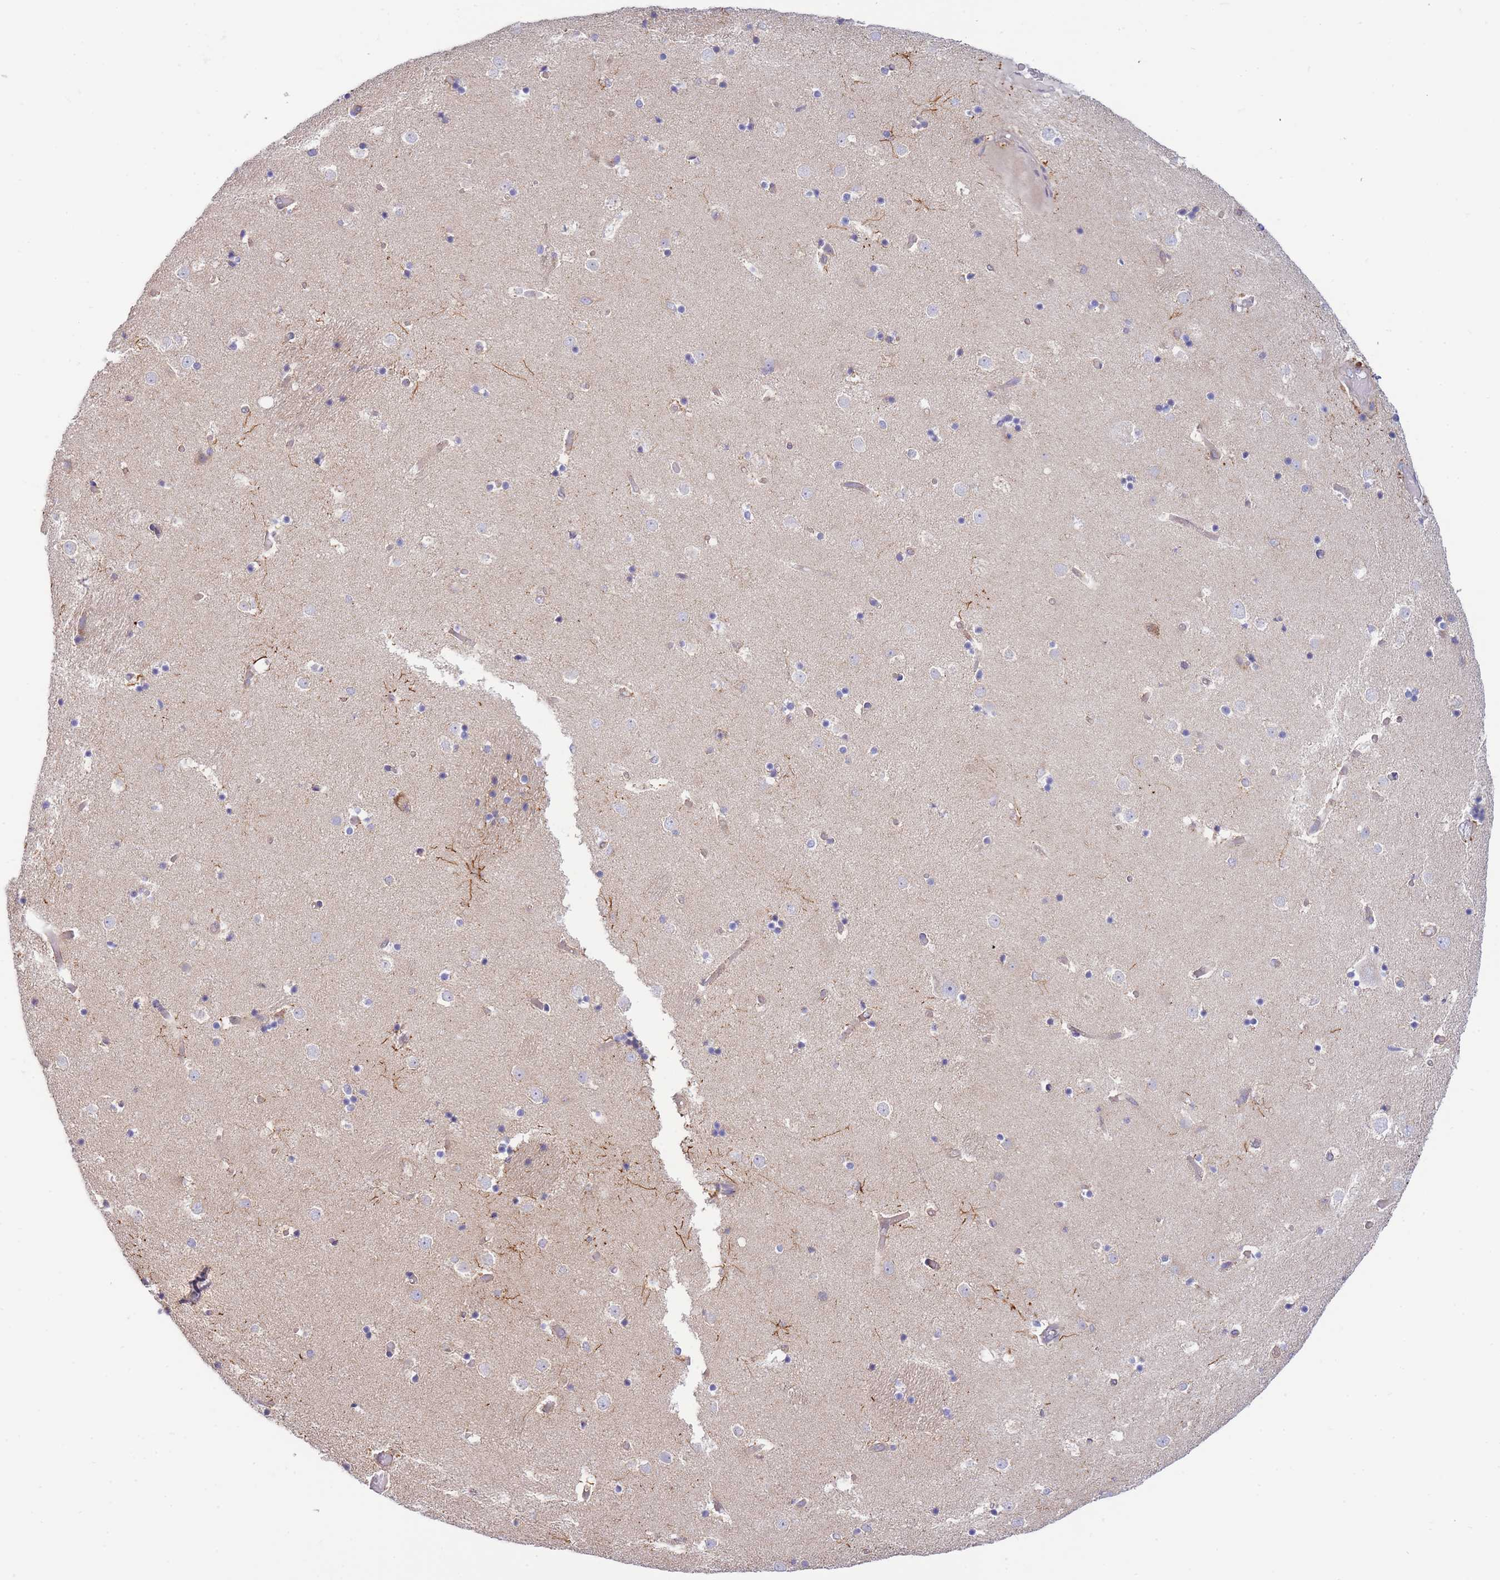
{"staining": {"intensity": "moderate", "quantity": "<25%", "location": "cytoplasmic/membranous"}, "tissue": "caudate", "cell_type": "Glial cells", "image_type": "normal", "snomed": [{"axis": "morphology", "description": "Normal tissue, NOS"}, {"axis": "topography", "description": "Lateral ventricle wall"}], "caption": "A brown stain highlights moderate cytoplasmic/membranous positivity of a protein in glial cells of unremarkable human caudate. (IHC, brightfield microscopy, high magnification).", "gene": "SH2B2", "patient": {"sex": "female", "age": 52}}